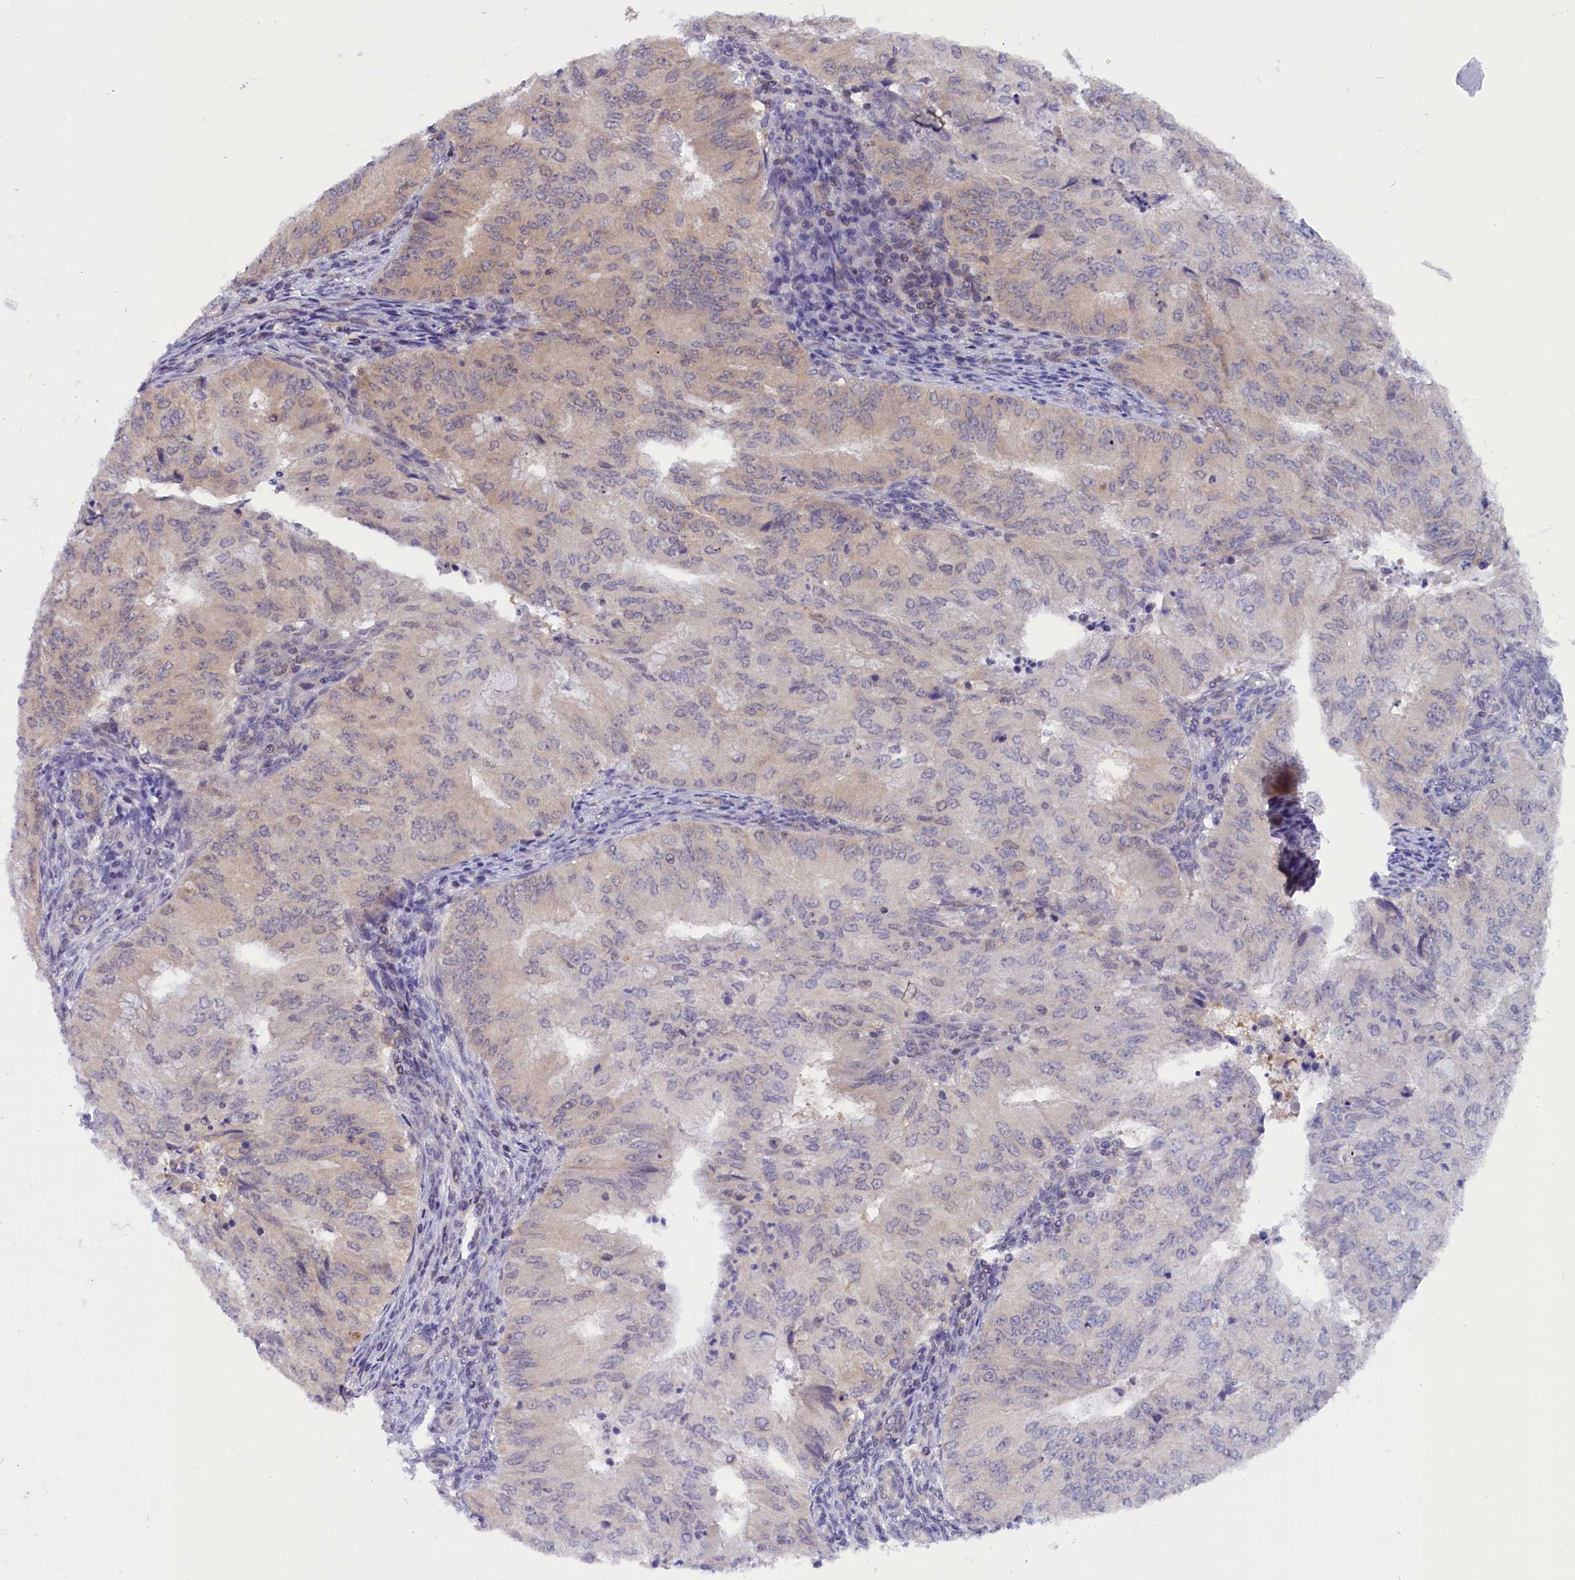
{"staining": {"intensity": "weak", "quantity": "<25%", "location": "cytoplasmic/membranous"}, "tissue": "endometrial cancer", "cell_type": "Tumor cells", "image_type": "cancer", "snomed": [{"axis": "morphology", "description": "Adenocarcinoma, NOS"}, {"axis": "topography", "description": "Endometrium"}], "caption": "An immunohistochemistry micrograph of endometrial cancer (adenocarcinoma) is shown. There is no staining in tumor cells of endometrial cancer (adenocarcinoma).", "gene": "TBCB", "patient": {"sex": "female", "age": 50}}